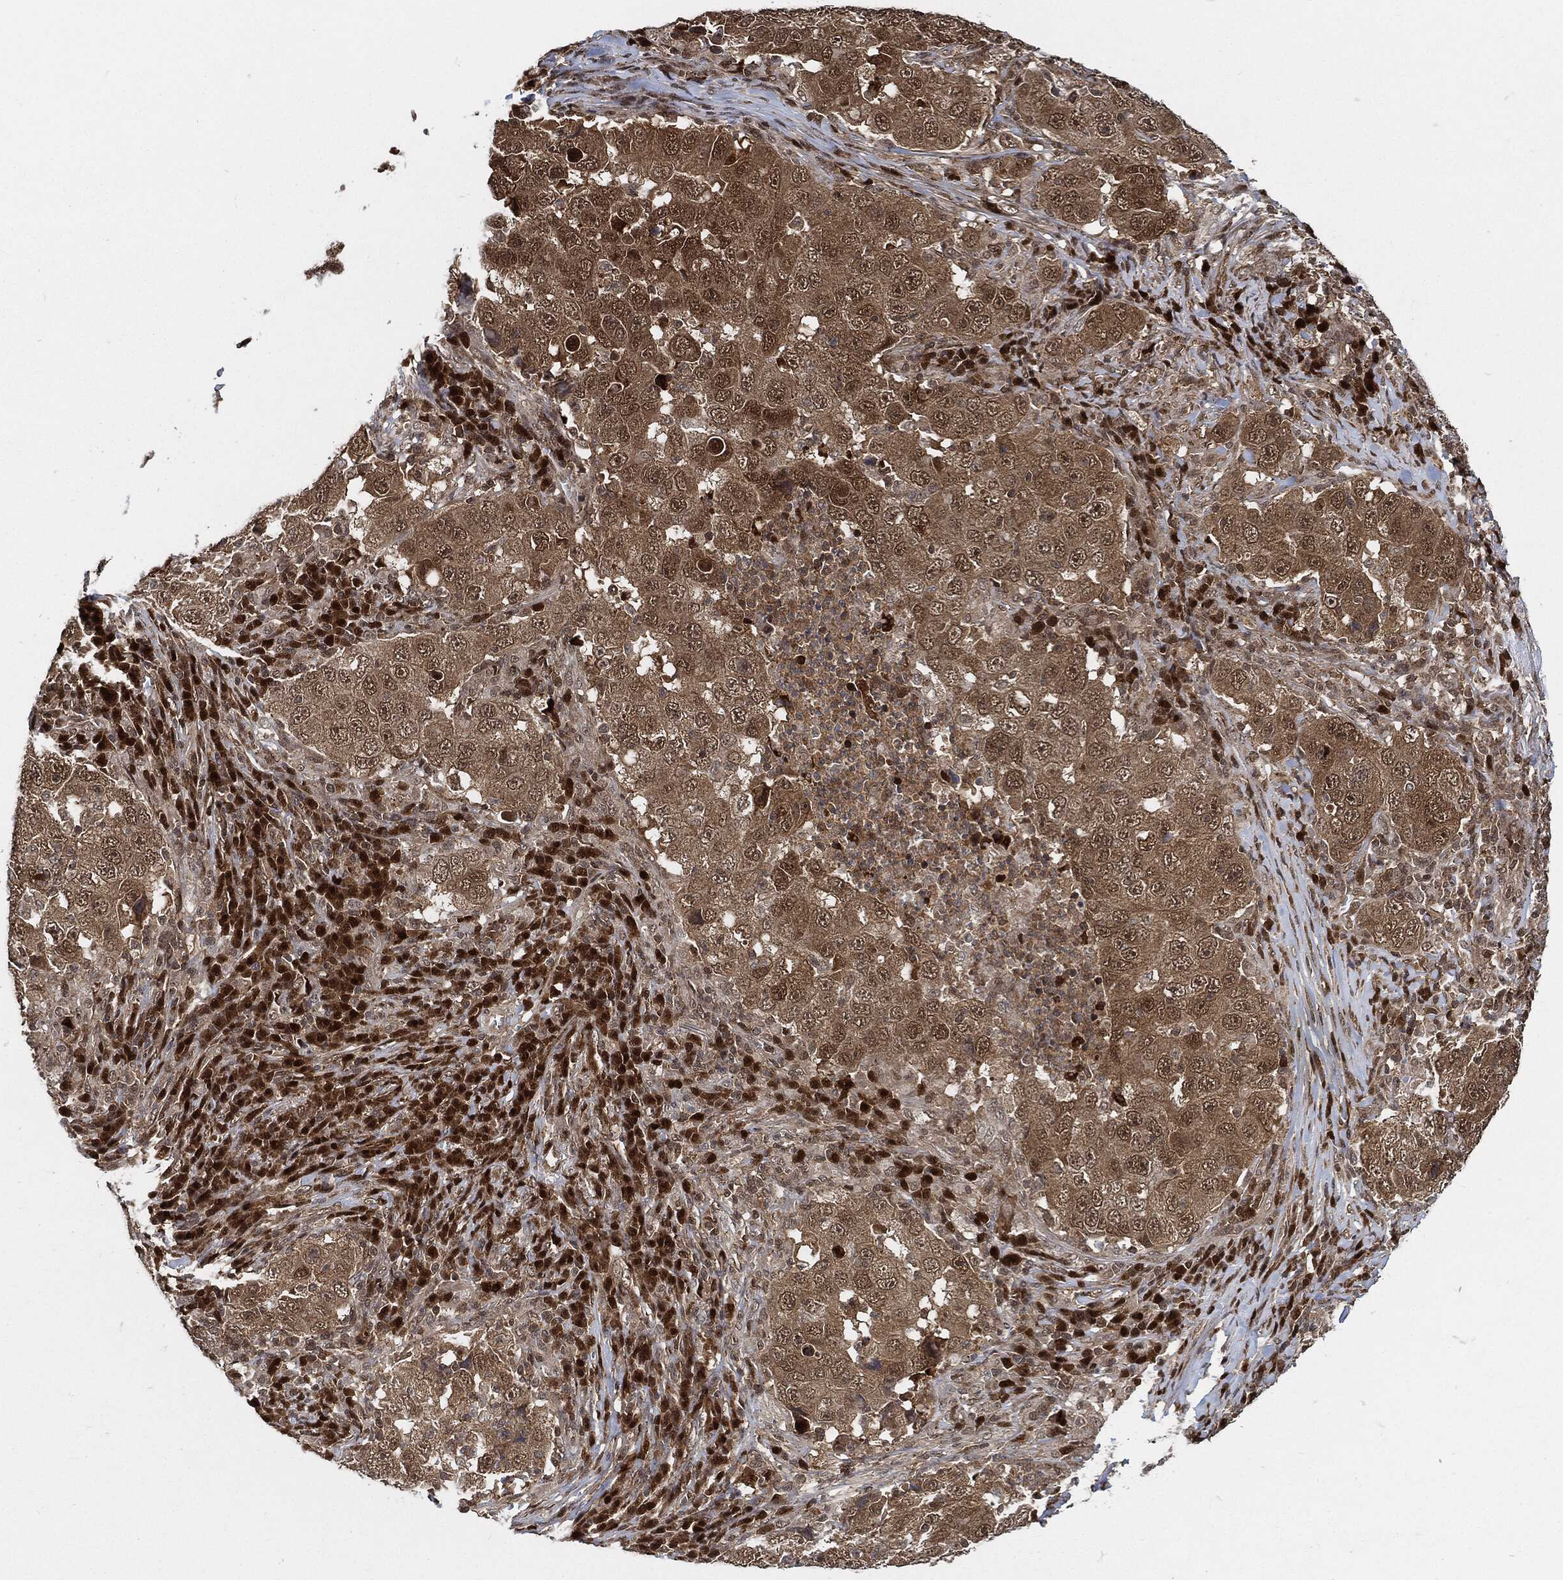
{"staining": {"intensity": "weak", "quantity": ">75%", "location": "cytoplasmic/membranous,nuclear"}, "tissue": "lung cancer", "cell_type": "Tumor cells", "image_type": "cancer", "snomed": [{"axis": "morphology", "description": "Adenocarcinoma, NOS"}, {"axis": "topography", "description": "Lung"}], "caption": "Immunohistochemistry (IHC) staining of lung cancer (adenocarcinoma), which shows low levels of weak cytoplasmic/membranous and nuclear staining in approximately >75% of tumor cells indicating weak cytoplasmic/membranous and nuclear protein staining. The staining was performed using DAB (3,3'-diaminobenzidine) (brown) for protein detection and nuclei were counterstained in hematoxylin (blue).", "gene": "CUTA", "patient": {"sex": "male", "age": 73}}